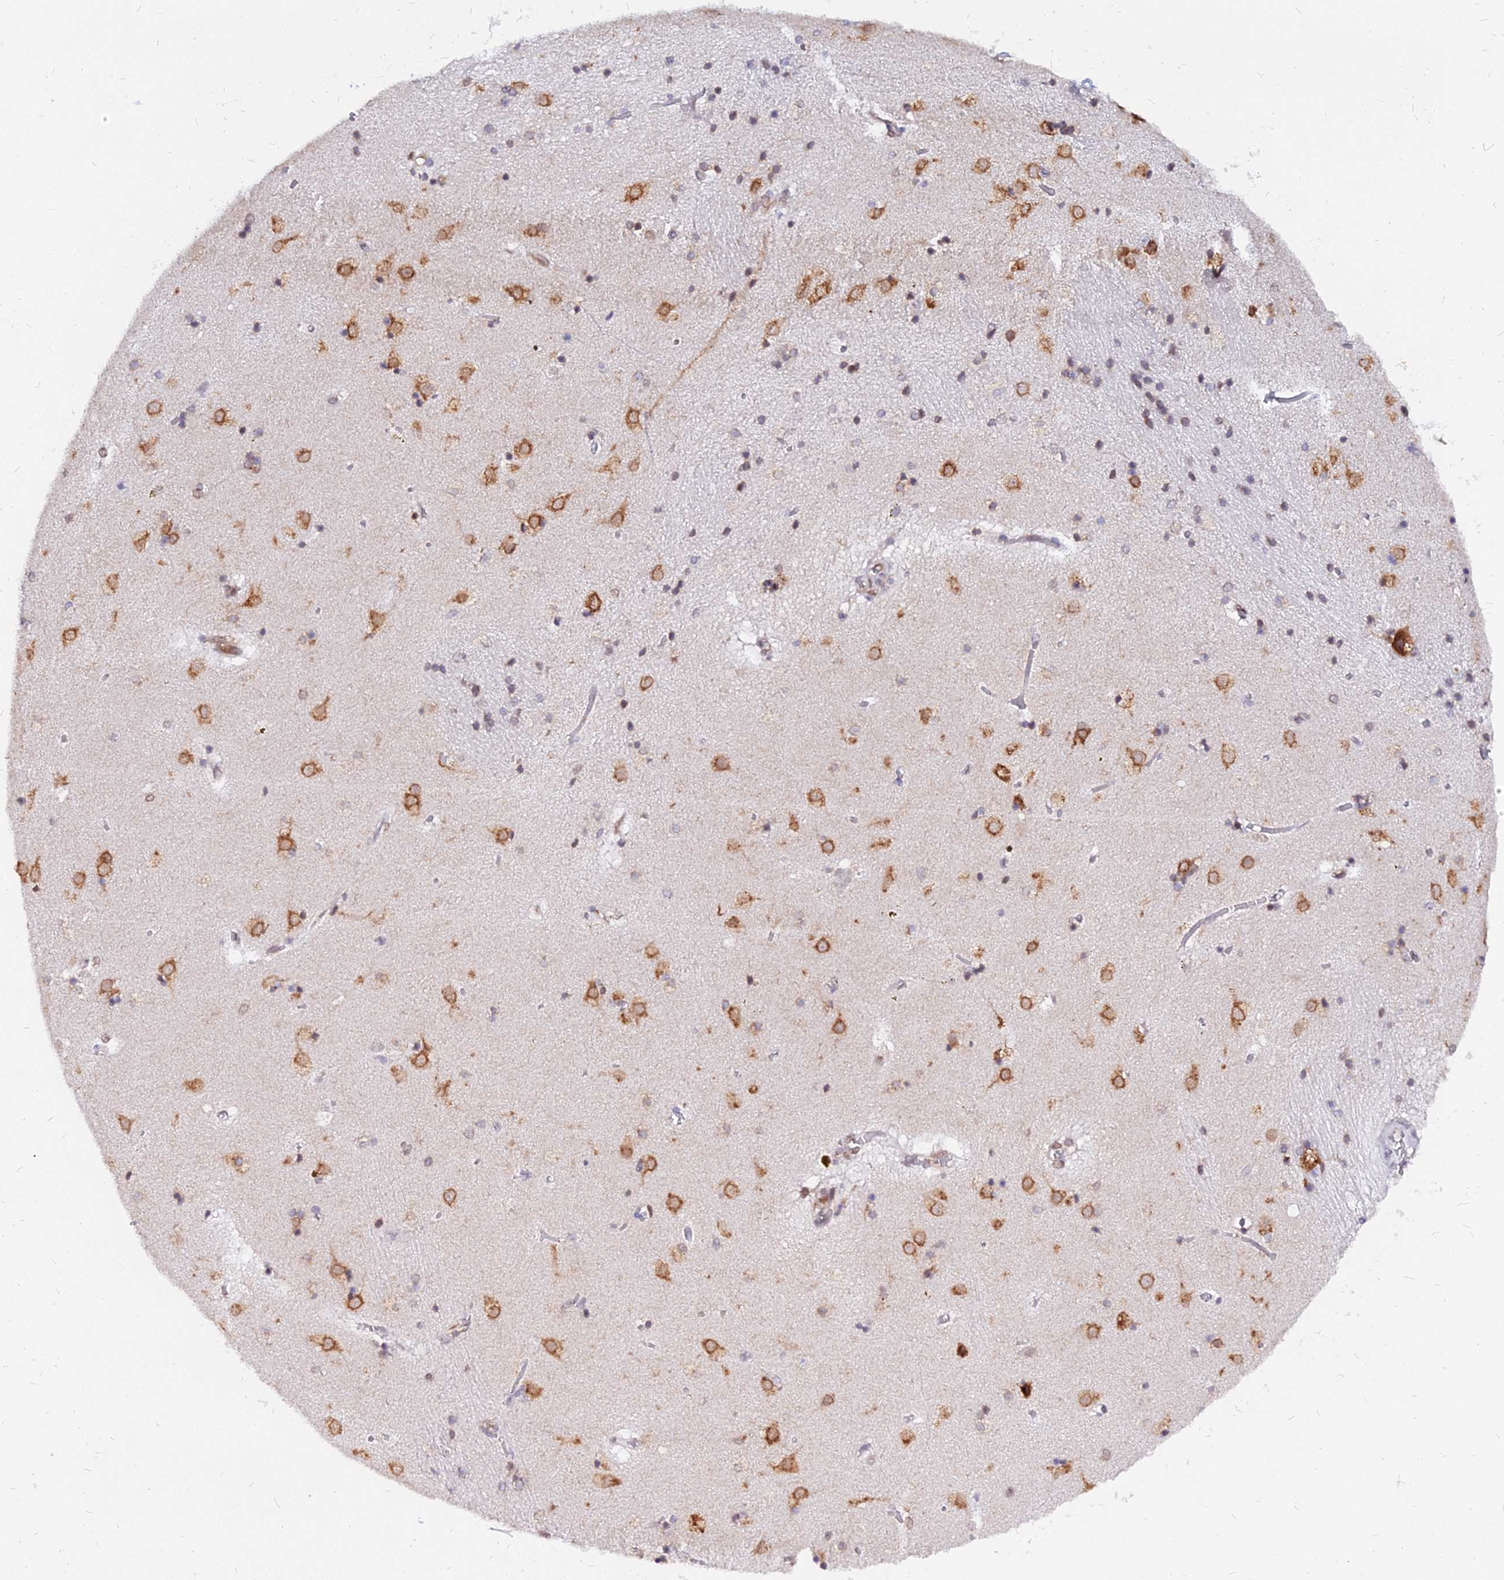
{"staining": {"intensity": "weak", "quantity": "<25%", "location": "cytoplasmic/membranous"}, "tissue": "caudate", "cell_type": "Glial cells", "image_type": "normal", "snomed": [{"axis": "morphology", "description": "Normal tissue, NOS"}, {"axis": "topography", "description": "Lateral ventricle wall"}], "caption": "A high-resolution photomicrograph shows IHC staining of unremarkable caudate, which exhibits no significant staining in glial cells.", "gene": "RNF121", "patient": {"sex": "male", "age": 70}}